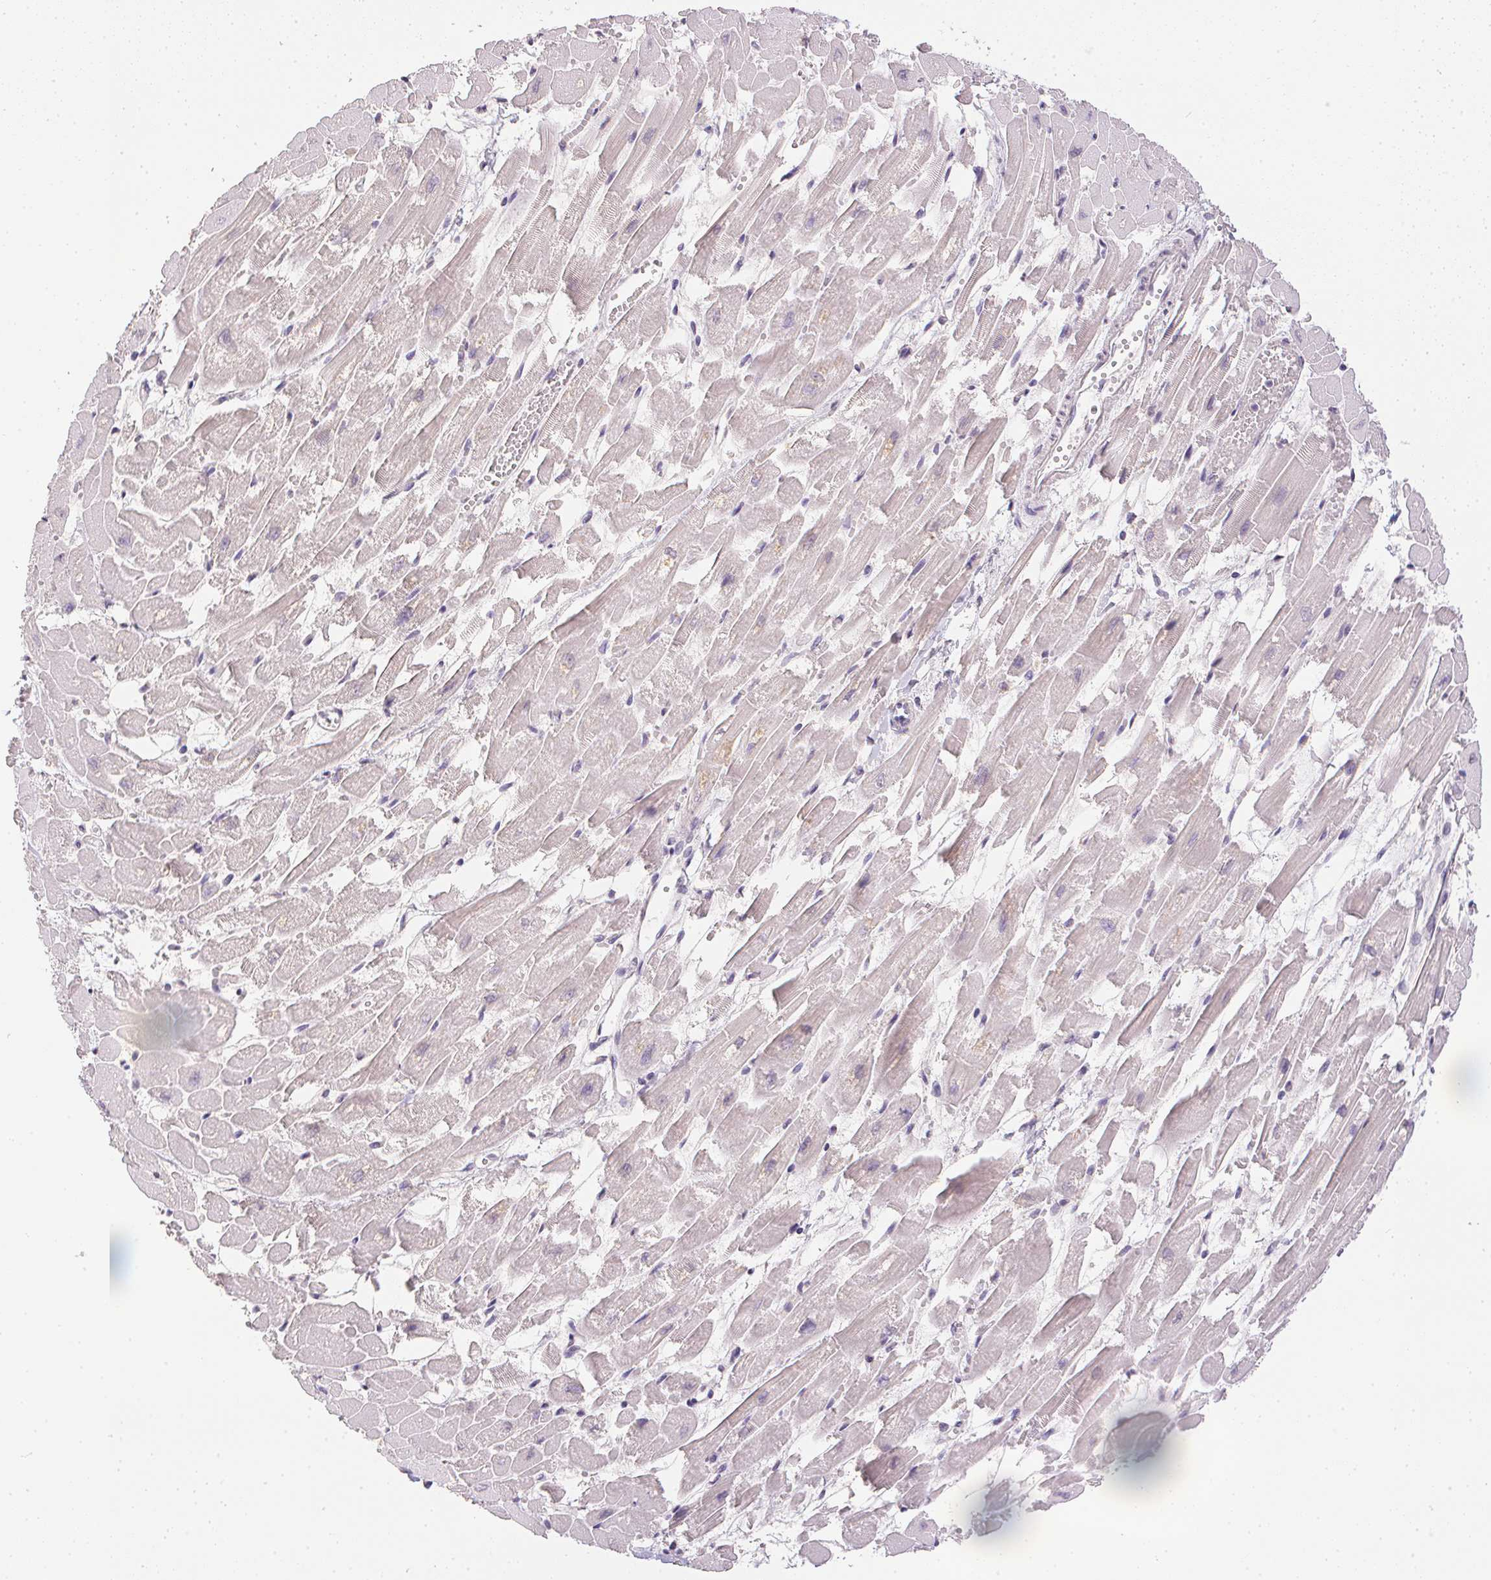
{"staining": {"intensity": "negative", "quantity": "none", "location": "none"}, "tissue": "heart muscle", "cell_type": "Cardiomyocytes", "image_type": "normal", "snomed": [{"axis": "morphology", "description": "Normal tissue, NOS"}, {"axis": "topography", "description": "Heart"}], "caption": "Immunohistochemistry photomicrograph of normal heart muscle stained for a protein (brown), which displays no staining in cardiomyocytes. (DAB IHC with hematoxylin counter stain).", "gene": "PPY", "patient": {"sex": "female", "age": 52}}